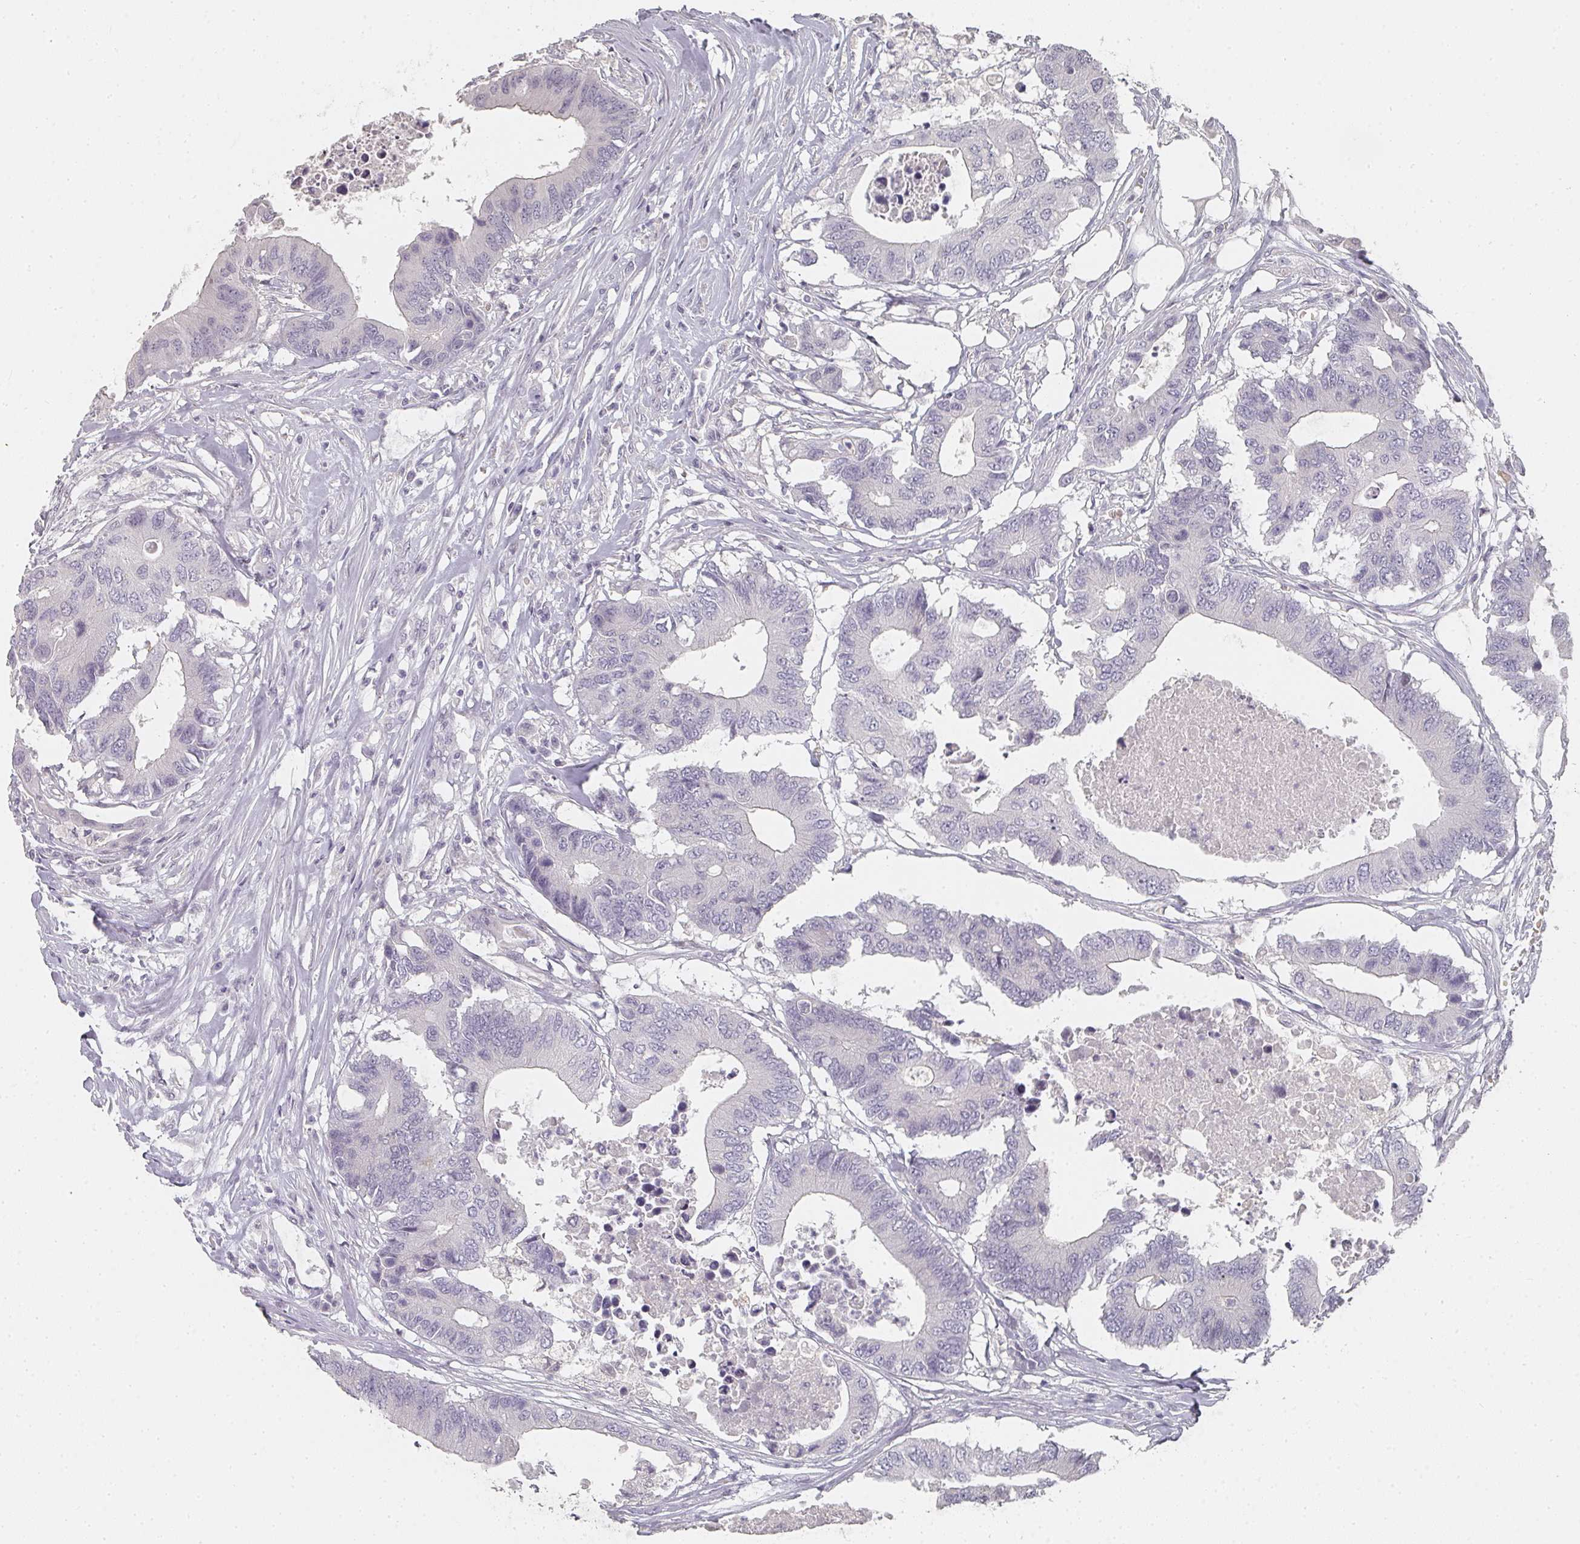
{"staining": {"intensity": "negative", "quantity": "none", "location": "none"}, "tissue": "colorectal cancer", "cell_type": "Tumor cells", "image_type": "cancer", "snomed": [{"axis": "morphology", "description": "Adenocarcinoma, NOS"}, {"axis": "topography", "description": "Colon"}], "caption": "Immunohistochemistry photomicrograph of neoplastic tissue: human colorectal cancer stained with DAB exhibits no significant protein expression in tumor cells.", "gene": "SHISA2", "patient": {"sex": "male", "age": 71}}